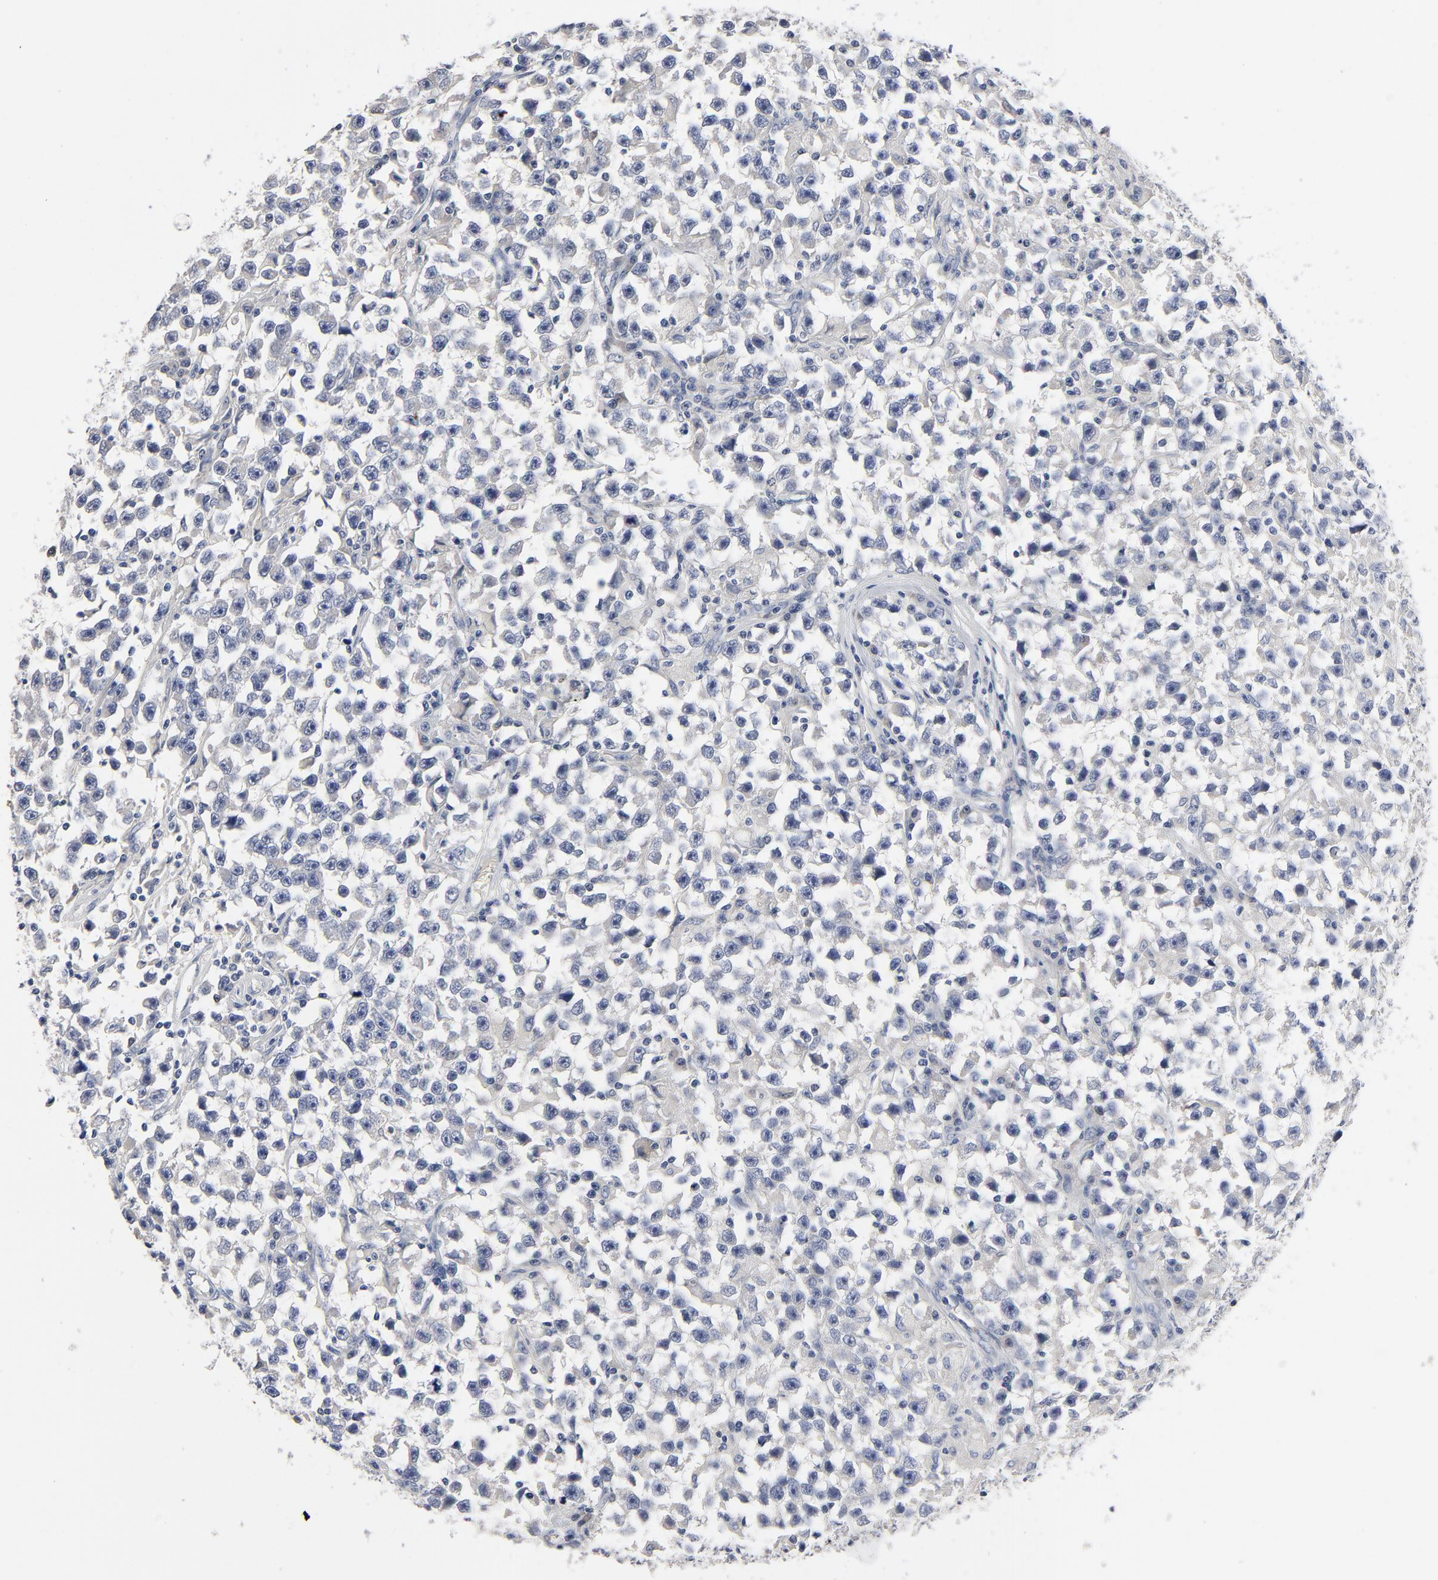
{"staining": {"intensity": "negative", "quantity": "none", "location": "none"}, "tissue": "testis cancer", "cell_type": "Tumor cells", "image_type": "cancer", "snomed": [{"axis": "morphology", "description": "Seminoma, NOS"}, {"axis": "topography", "description": "Testis"}], "caption": "An immunohistochemistry (IHC) image of testis cancer (seminoma) is shown. There is no staining in tumor cells of testis cancer (seminoma).", "gene": "FBXL5", "patient": {"sex": "male", "age": 33}}